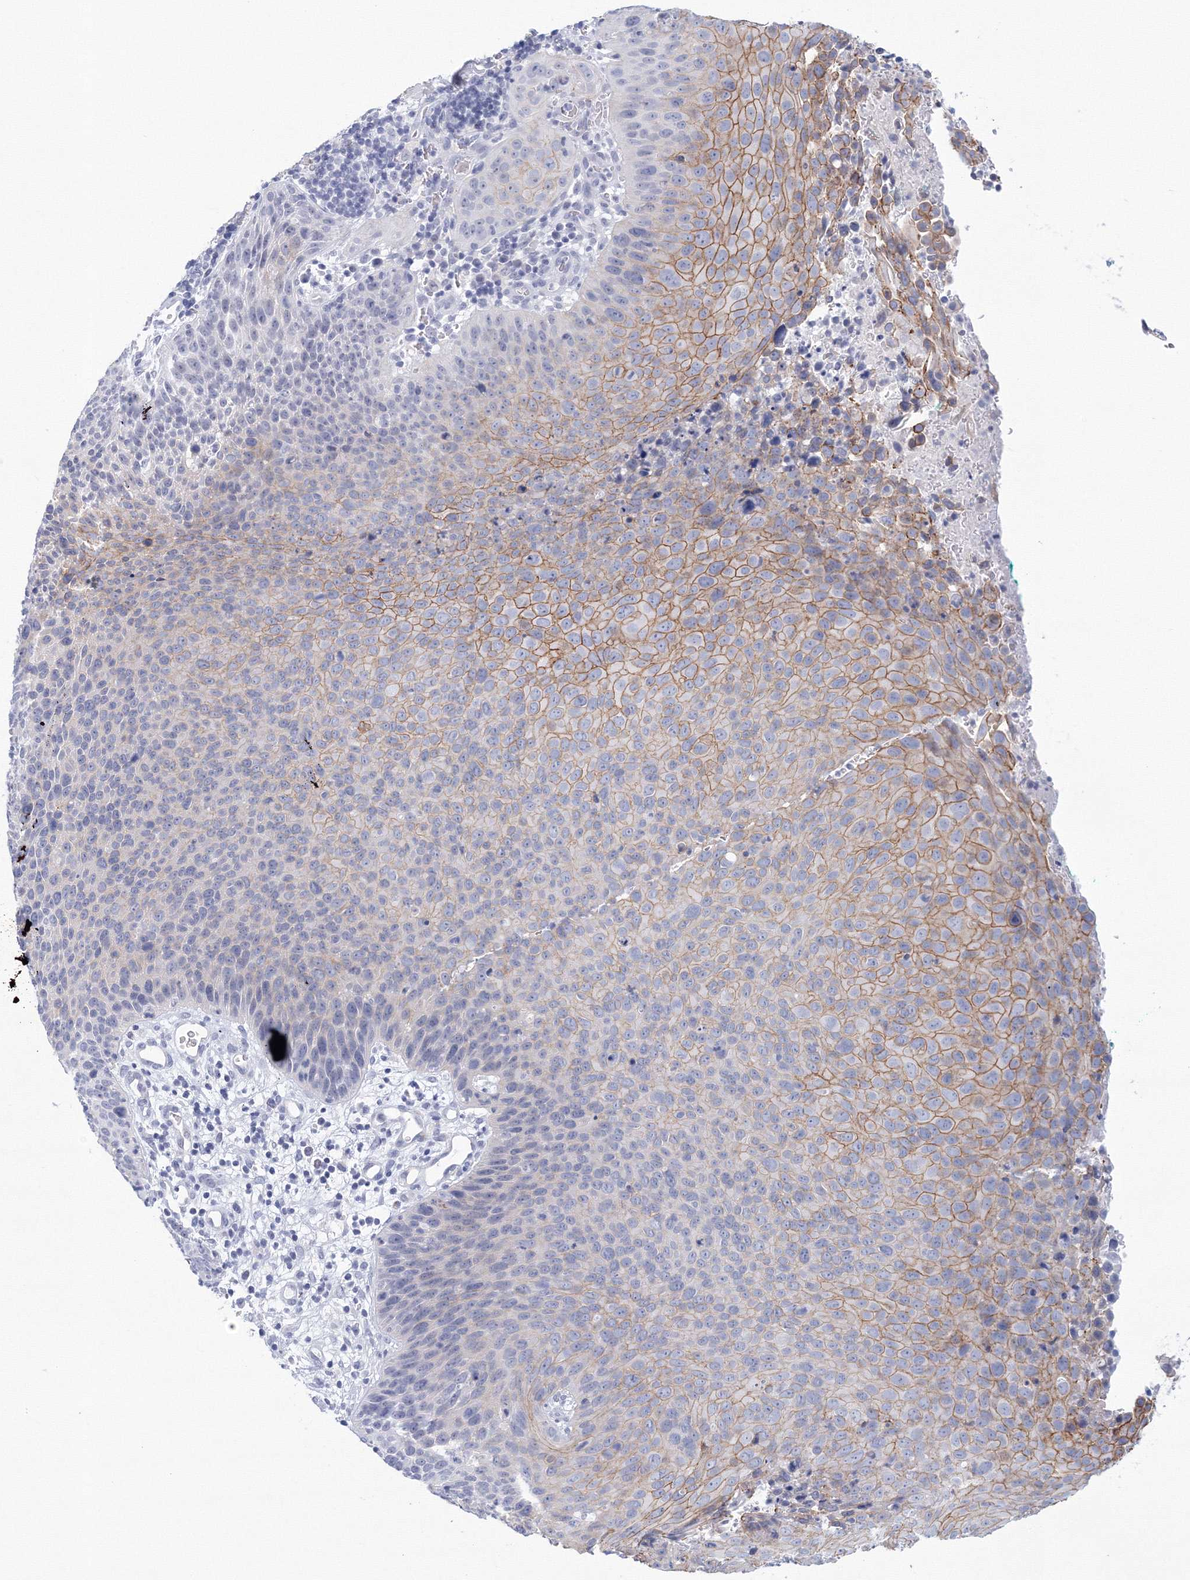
{"staining": {"intensity": "moderate", "quantity": "<25%", "location": "cytoplasmic/membranous"}, "tissue": "cervical cancer", "cell_type": "Tumor cells", "image_type": "cancer", "snomed": [{"axis": "morphology", "description": "Squamous cell carcinoma, NOS"}, {"axis": "topography", "description": "Cervix"}], "caption": "Squamous cell carcinoma (cervical) stained with DAB immunohistochemistry shows low levels of moderate cytoplasmic/membranous expression in about <25% of tumor cells. (DAB IHC with brightfield microscopy, high magnification).", "gene": "VSIG1", "patient": {"sex": "female", "age": 55}}